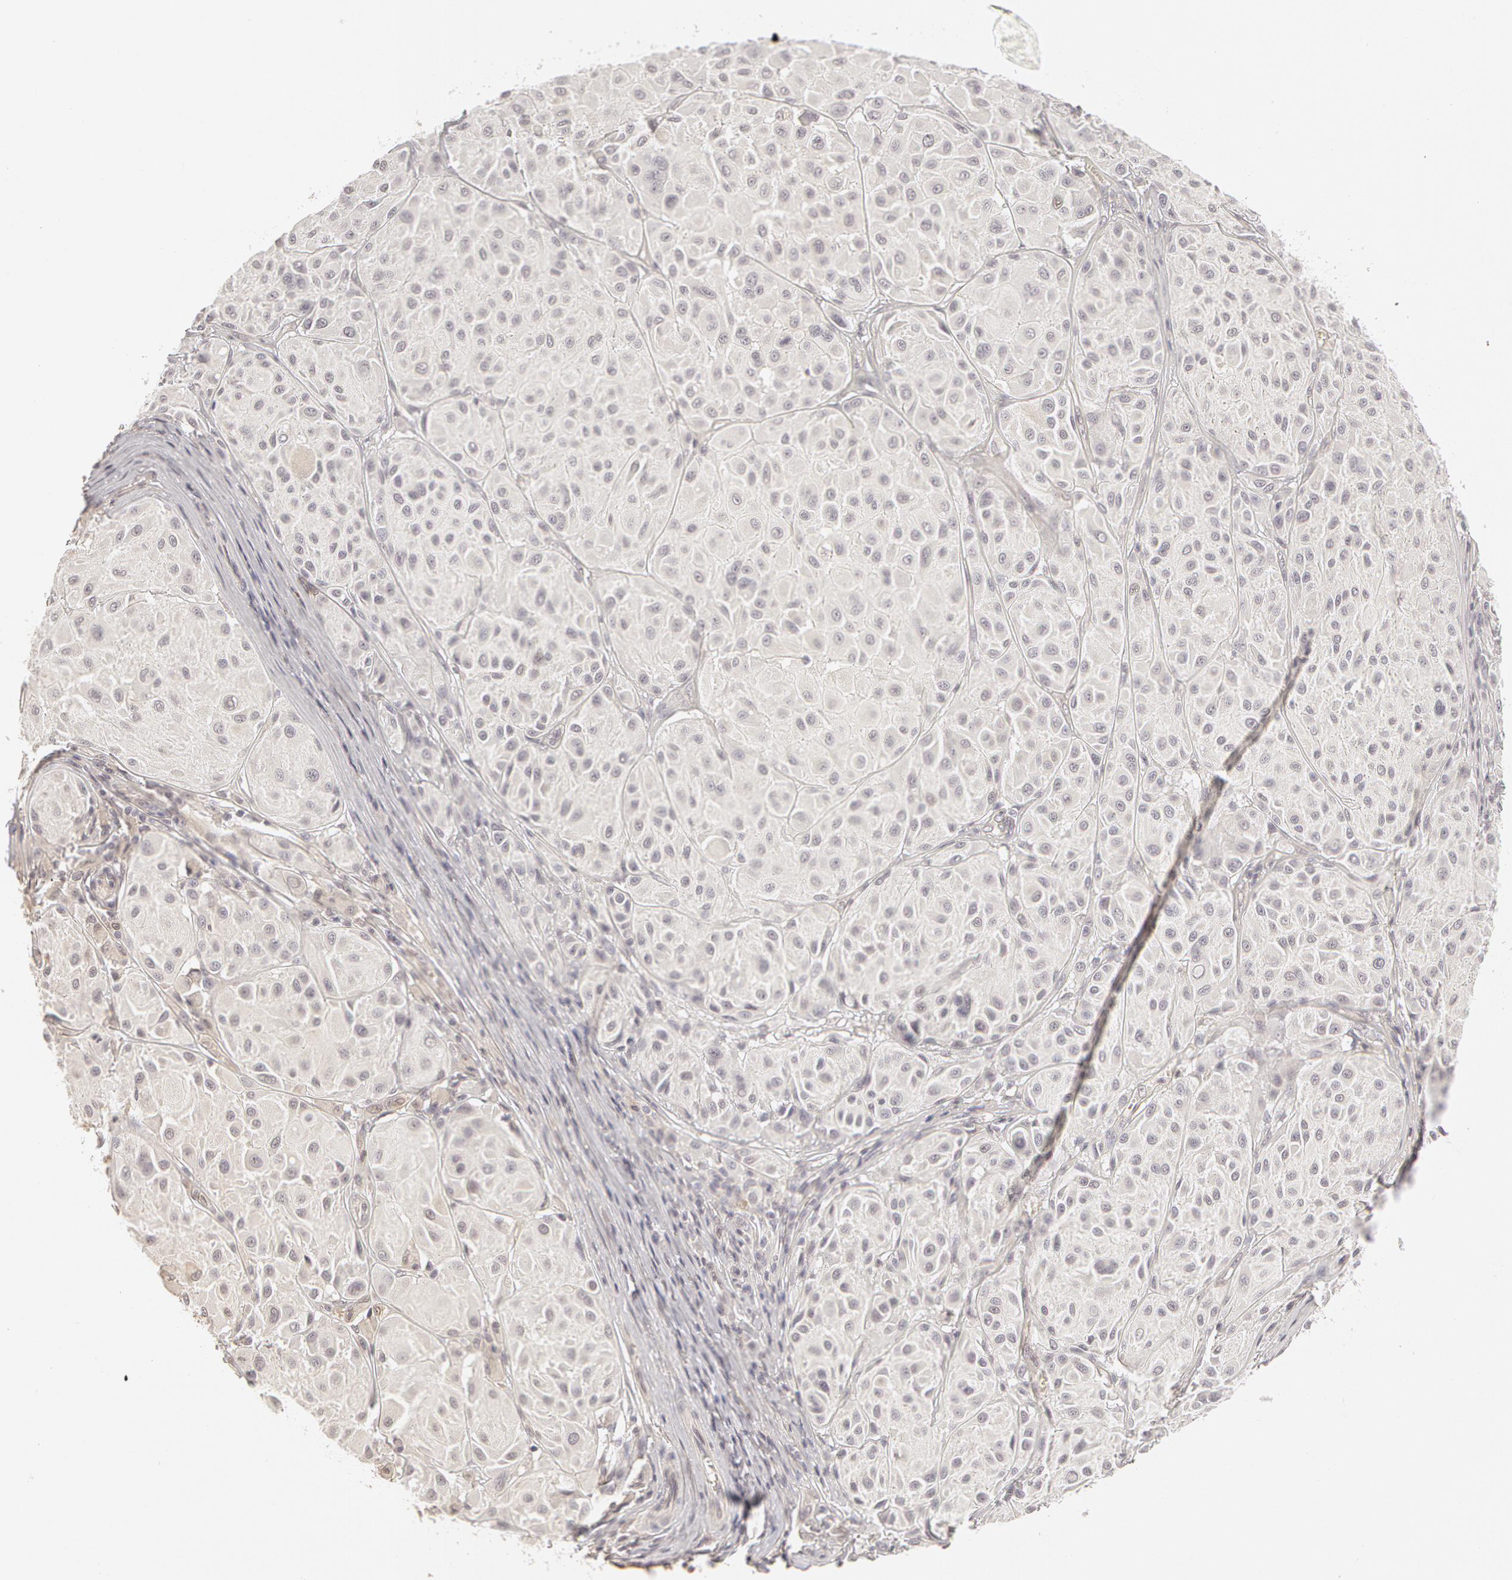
{"staining": {"intensity": "negative", "quantity": "none", "location": "none"}, "tissue": "melanoma", "cell_type": "Tumor cells", "image_type": "cancer", "snomed": [{"axis": "morphology", "description": "Malignant melanoma, NOS"}, {"axis": "topography", "description": "Skin"}], "caption": "Tumor cells show no significant protein positivity in melanoma. (Brightfield microscopy of DAB (3,3'-diaminobenzidine) immunohistochemistry (IHC) at high magnification).", "gene": "ADAM10", "patient": {"sex": "male", "age": 36}}